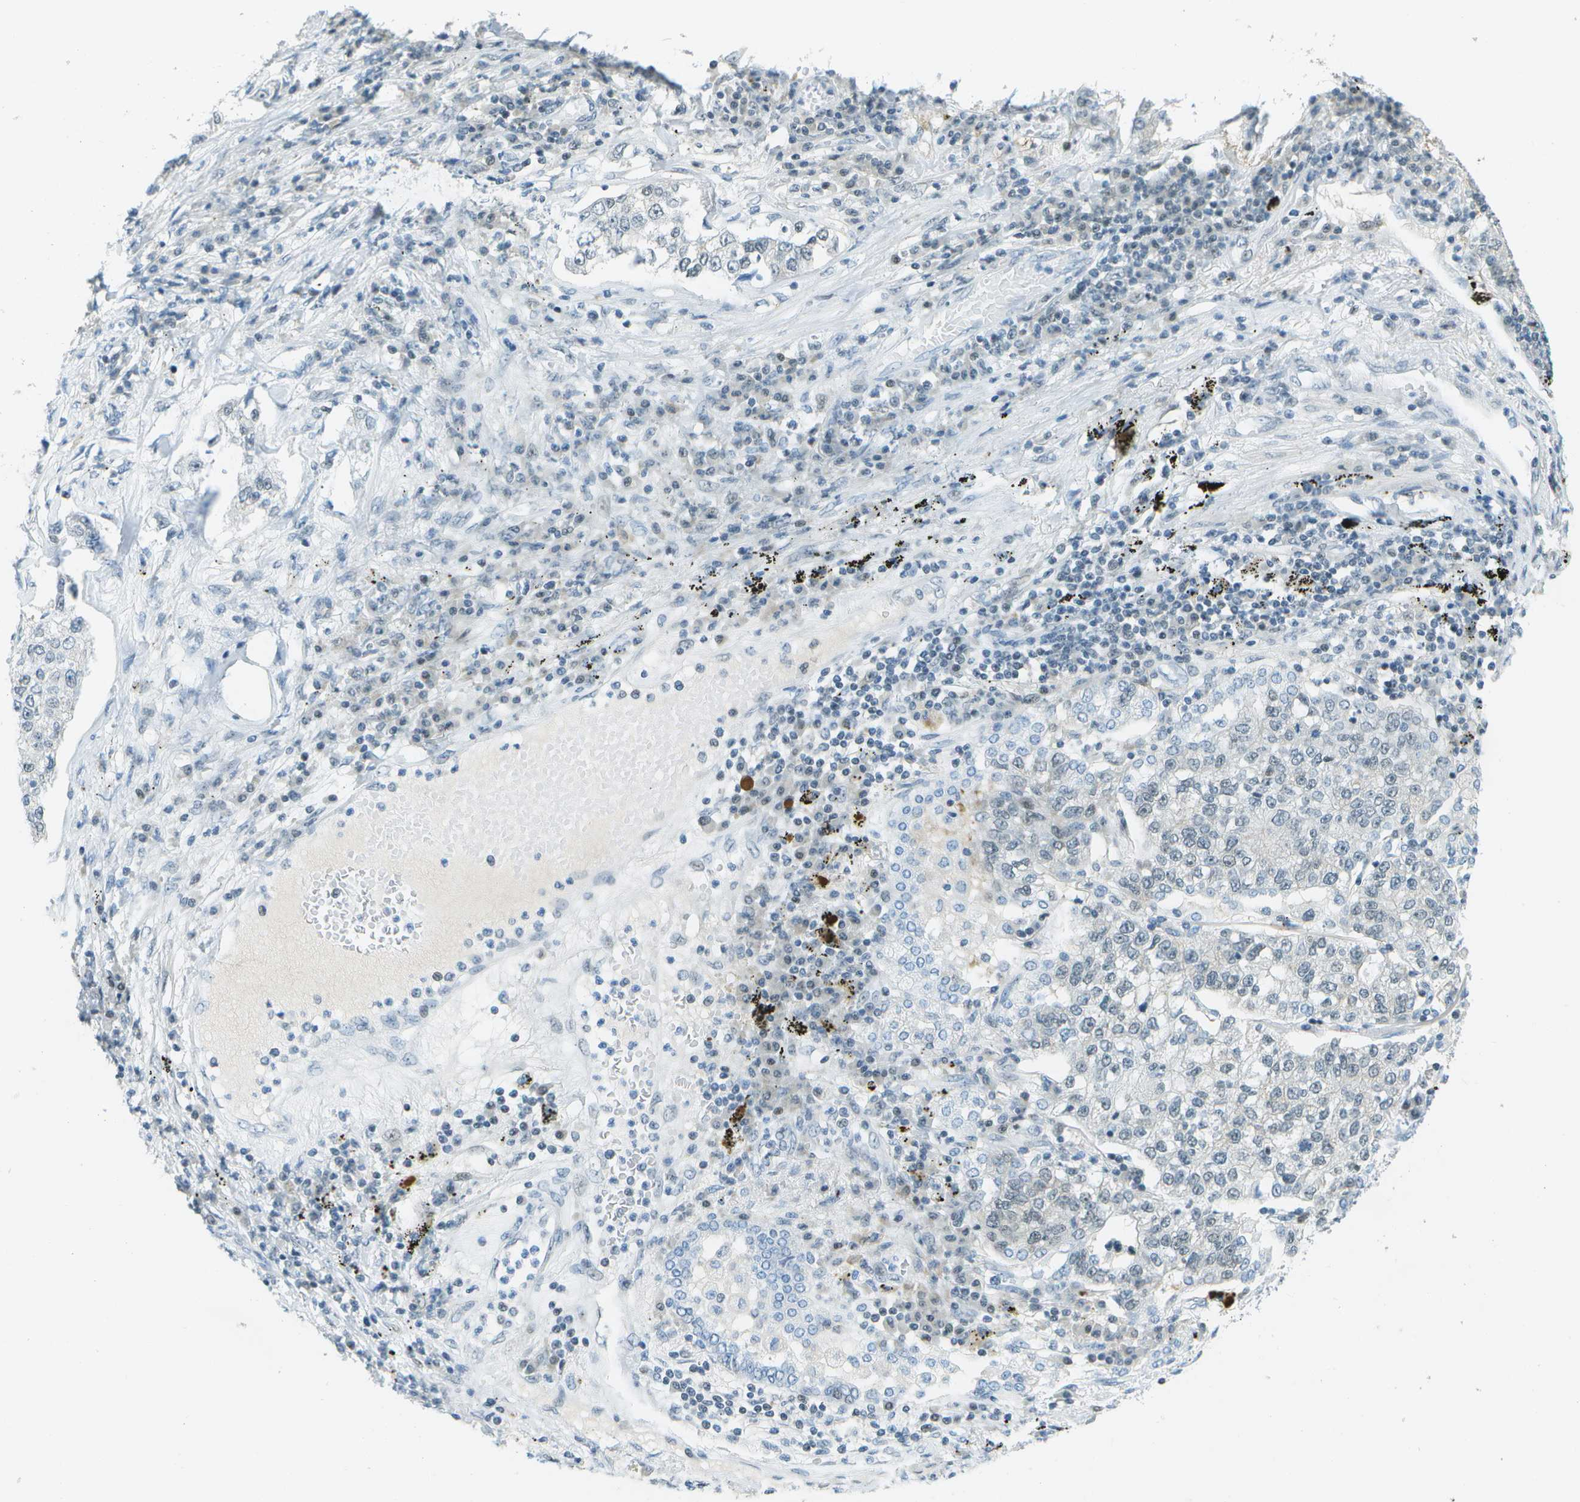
{"staining": {"intensity": "negative", "quantity": "none", "location": "none"}, "tissue": "lung cancer", "cell_type": "Tumor cells", "image_type": "cancer", "snomed": [{"axis": "morphology", "description": "Adenocarcinoma, NOS"}, {"axis": "topography", "description": "Lung"}], "caption": "Photomicrograph shows no significant protein positivity in tumor cells of lung cancer.", "gene": "NEK11", "patient": {"sex": "male", "age": 49}}